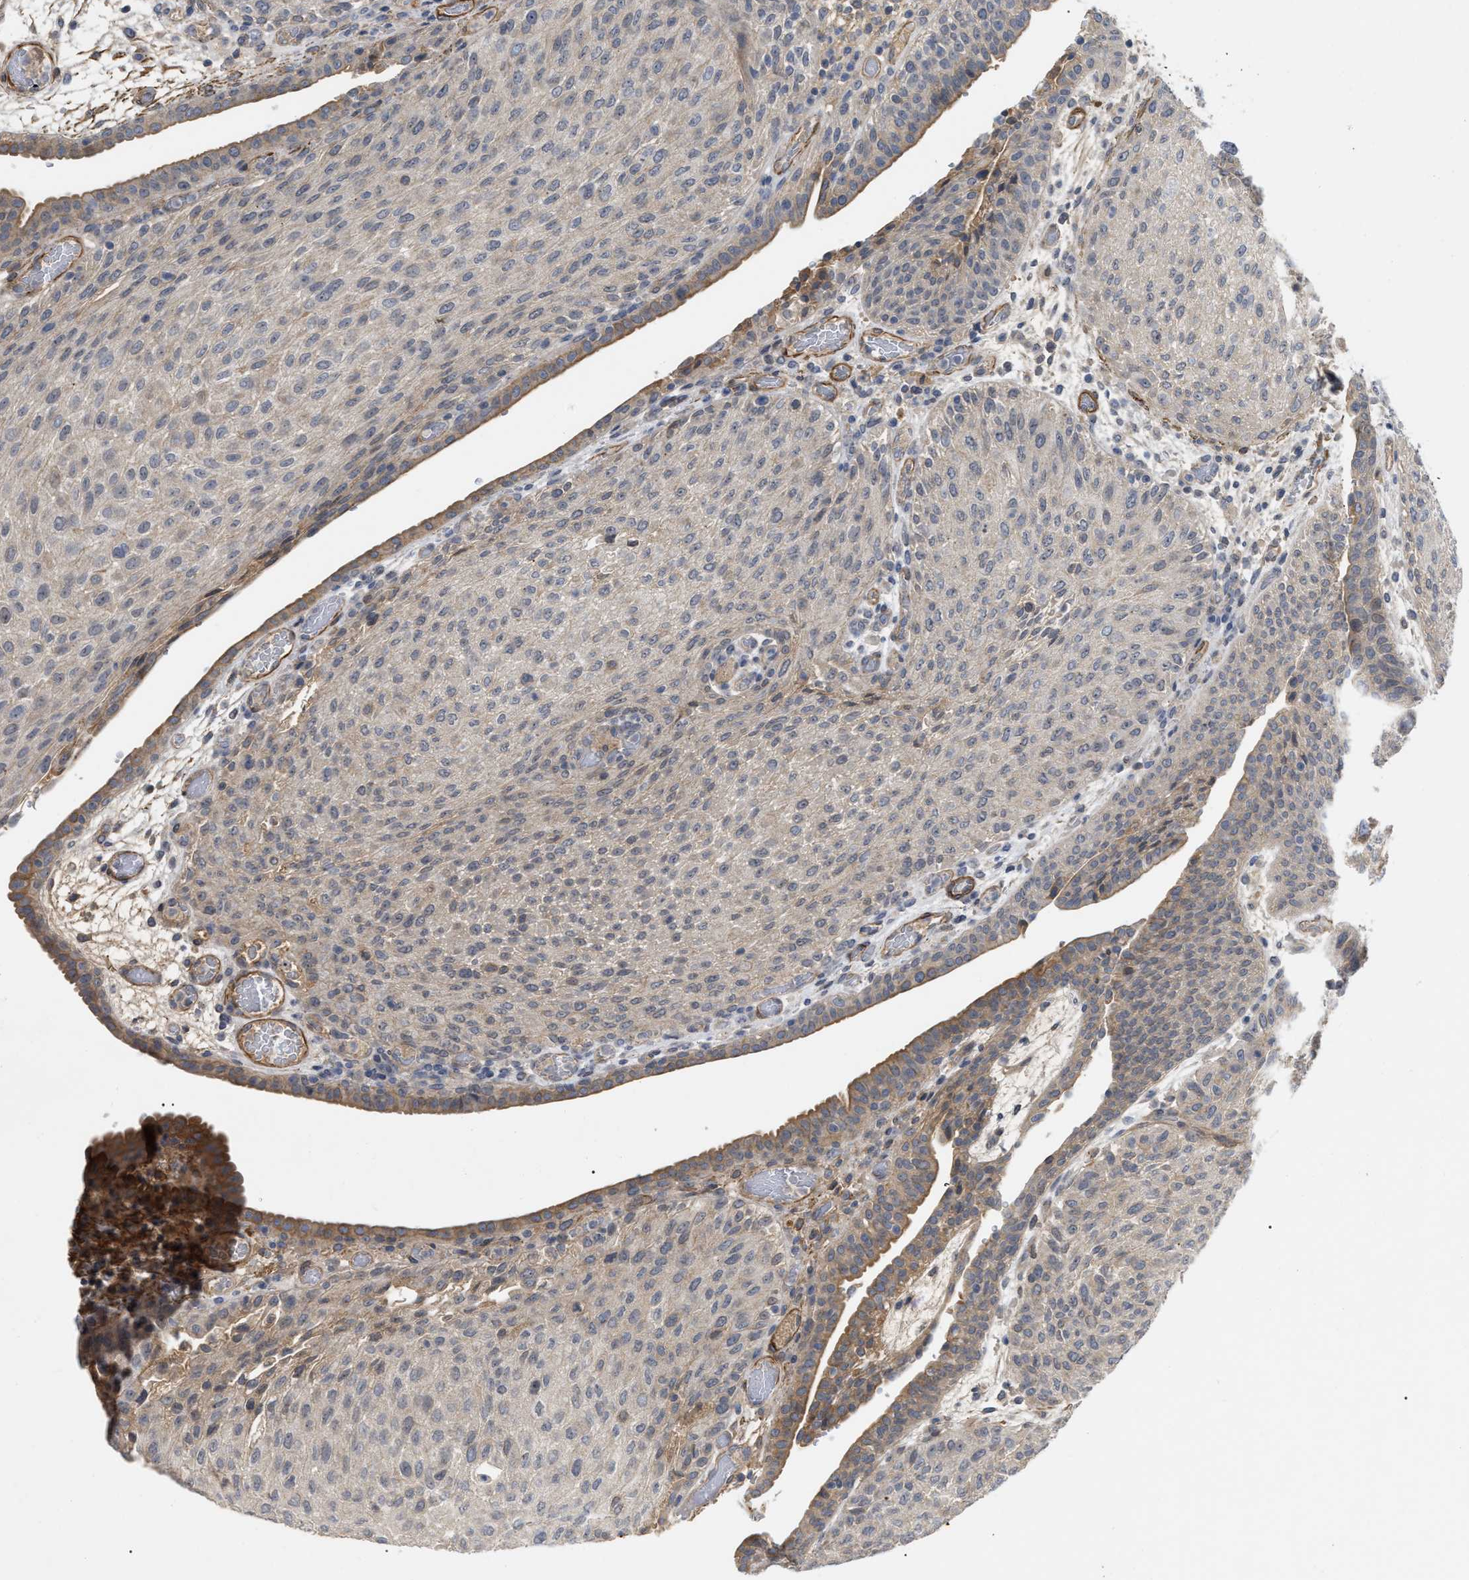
{"staining": {"intensity": "weak", "quantity": "<25%", "location": "cytoplasmic/membranous"}, "tissue": "urothelial cancer", "cell_type": "Tumor cells", "image_type": "cancer", "snomed": [{"axis": "morphology", "description": "Urothelial carcinoma, Low grade"}, {"axis": "morphology", "description": "Urothelial carcinoma, High grade"}, {"axis": "topography", "description": "Urinary bladder"}], "caption": "A micrograph of human urothelial cancer is negative for staining in tumor cells.", "gene": "ST6GALNAC6", "patient": {"sex": "male", "age": 35}}